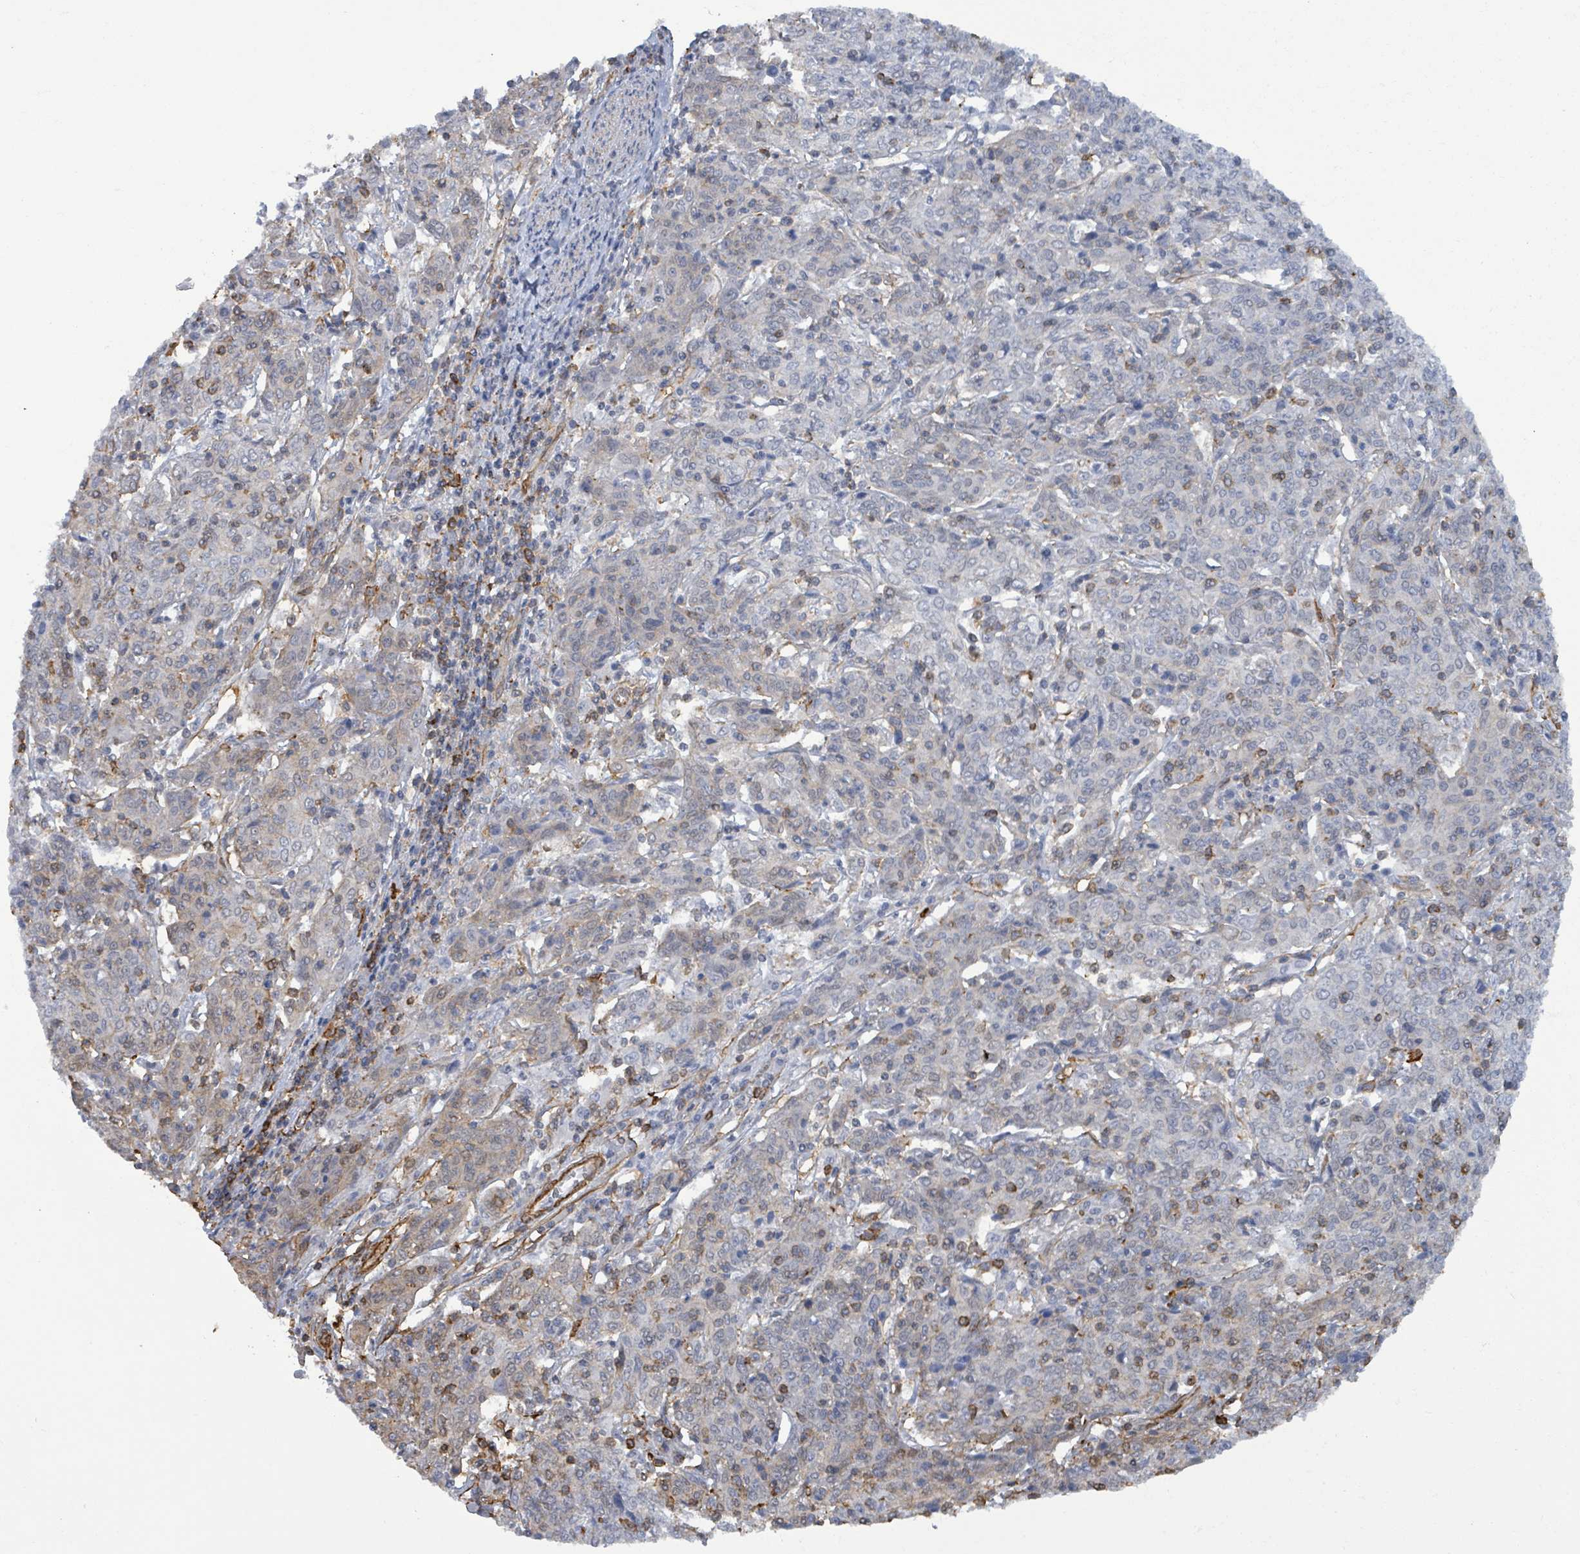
{"staining": {"intensity": "weak", "quantity": "25%-75%", "location": "cytoplasmic/membranous"}, "tissue": "cervical cancer", "cell_type": "Tumor cells", "image_type": "cancer", "snomed": [{"axis": "morphology", "description": "Squamous cell carcinoma, NOS"}, {"axis": "topography", "description": "Cervix"}], "caption": "This is a histology image of immunohistochemistry staining of squamous cell carcinoma (cervical), which shows weak positivity in the cytoplasmic/membranous of tumor cells.", "gene": "PRKRIP1", "patient": {"sex": "female", "age": 67}}